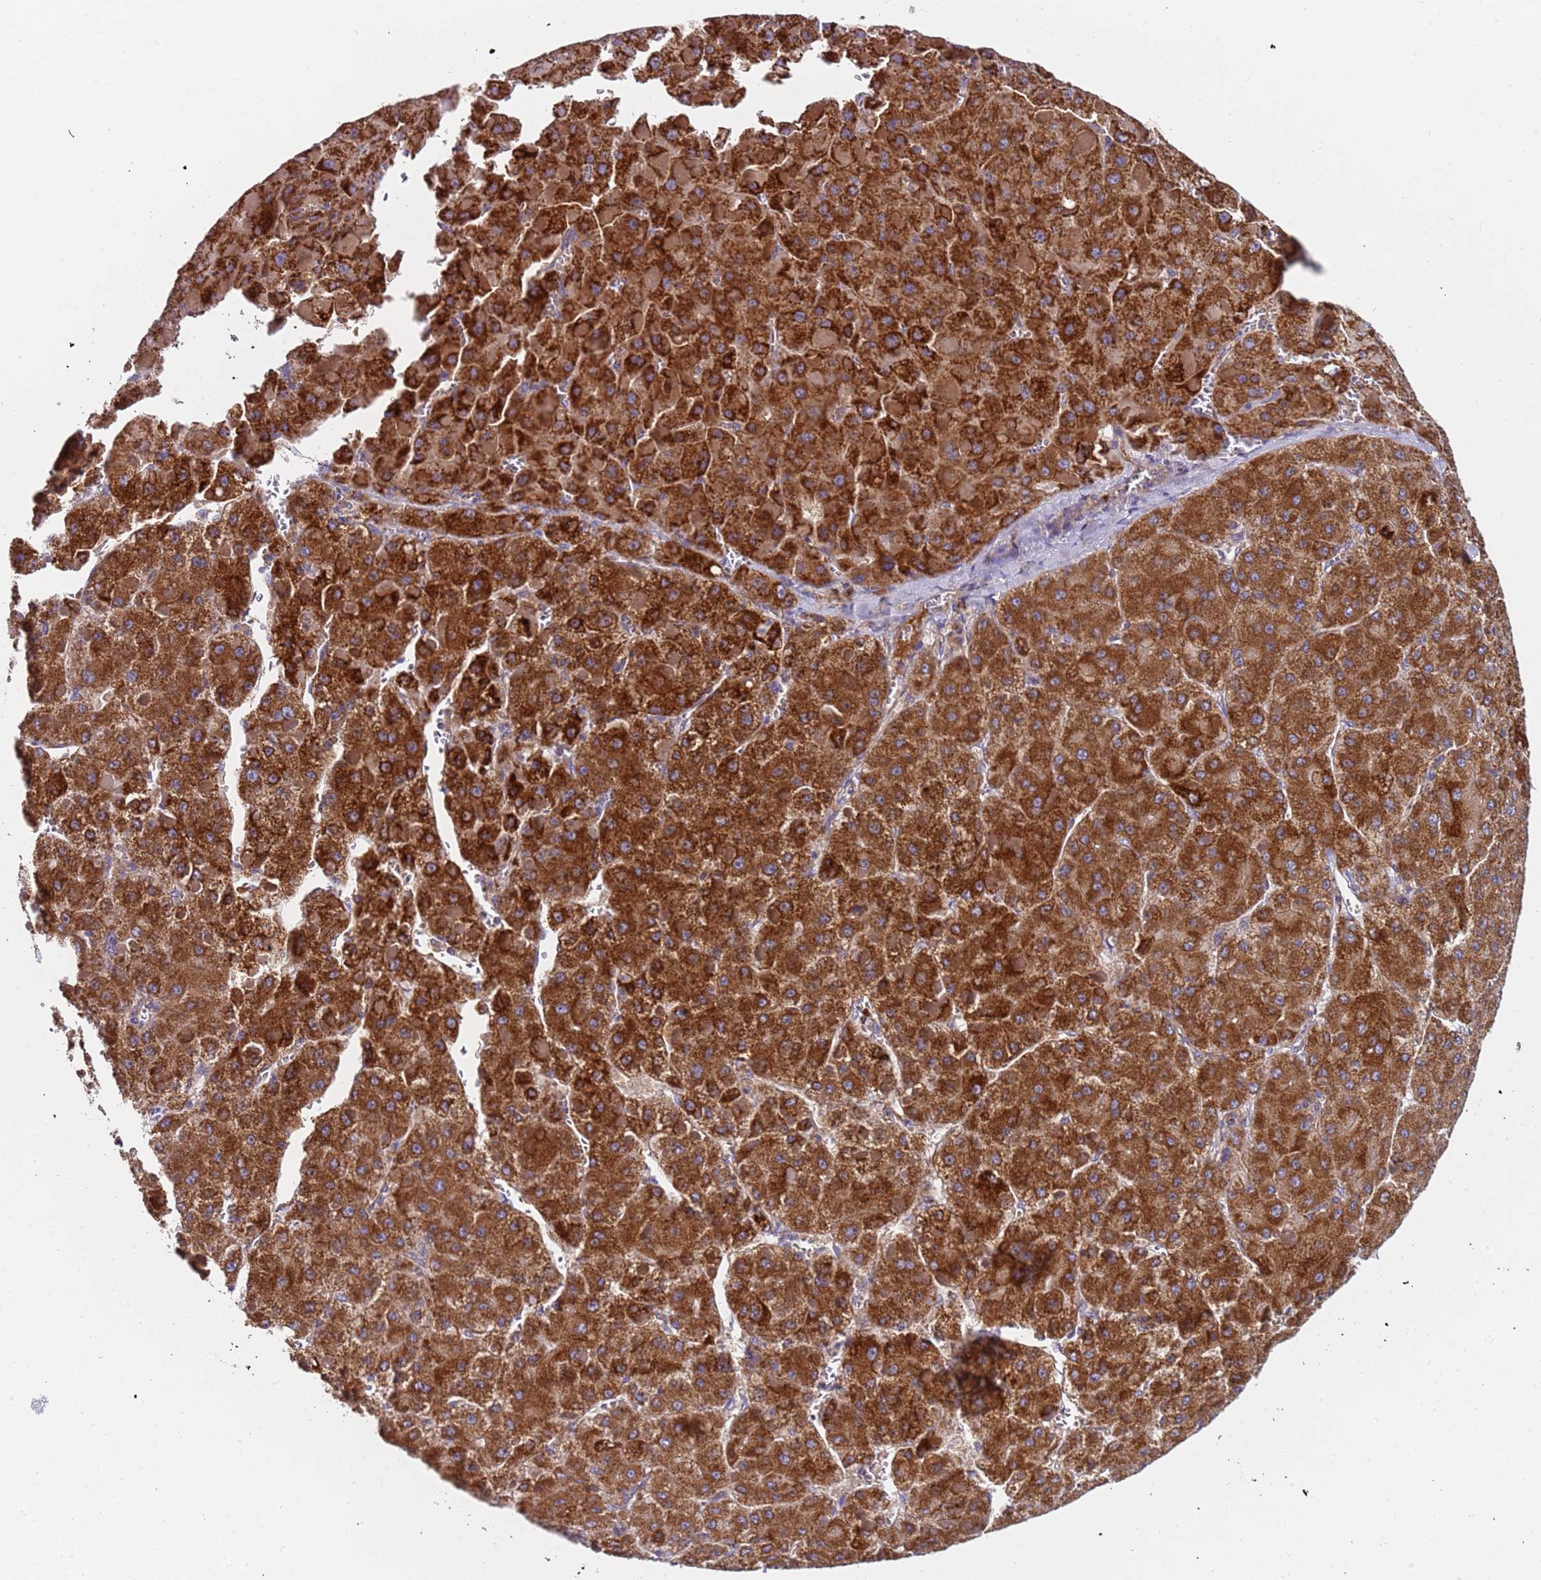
{"staining": {"intensity": "strong", "quantity": ">75%", "location": "cytoplasmic/membranous"}, "tissue": "liver cancer", "cell_type": "Tumor cells", "image_type": "cancer", "snomed": [{"axis": "morphology", "description": "Carcinoma, Hepatocellular, NOS"}, {"axis": "topography", "description": "Liver"}], "caption": "Immunohistochemistry histopathology image of liver cancer (hepatocellular carcinoma) stained for a protein (brown), which shows high levels of strong cytoplasmic/membranous positivity in about >75% of tumor cells.", "gene": "TMEM126A", "patient": {"sex": "female", "age": 73}}